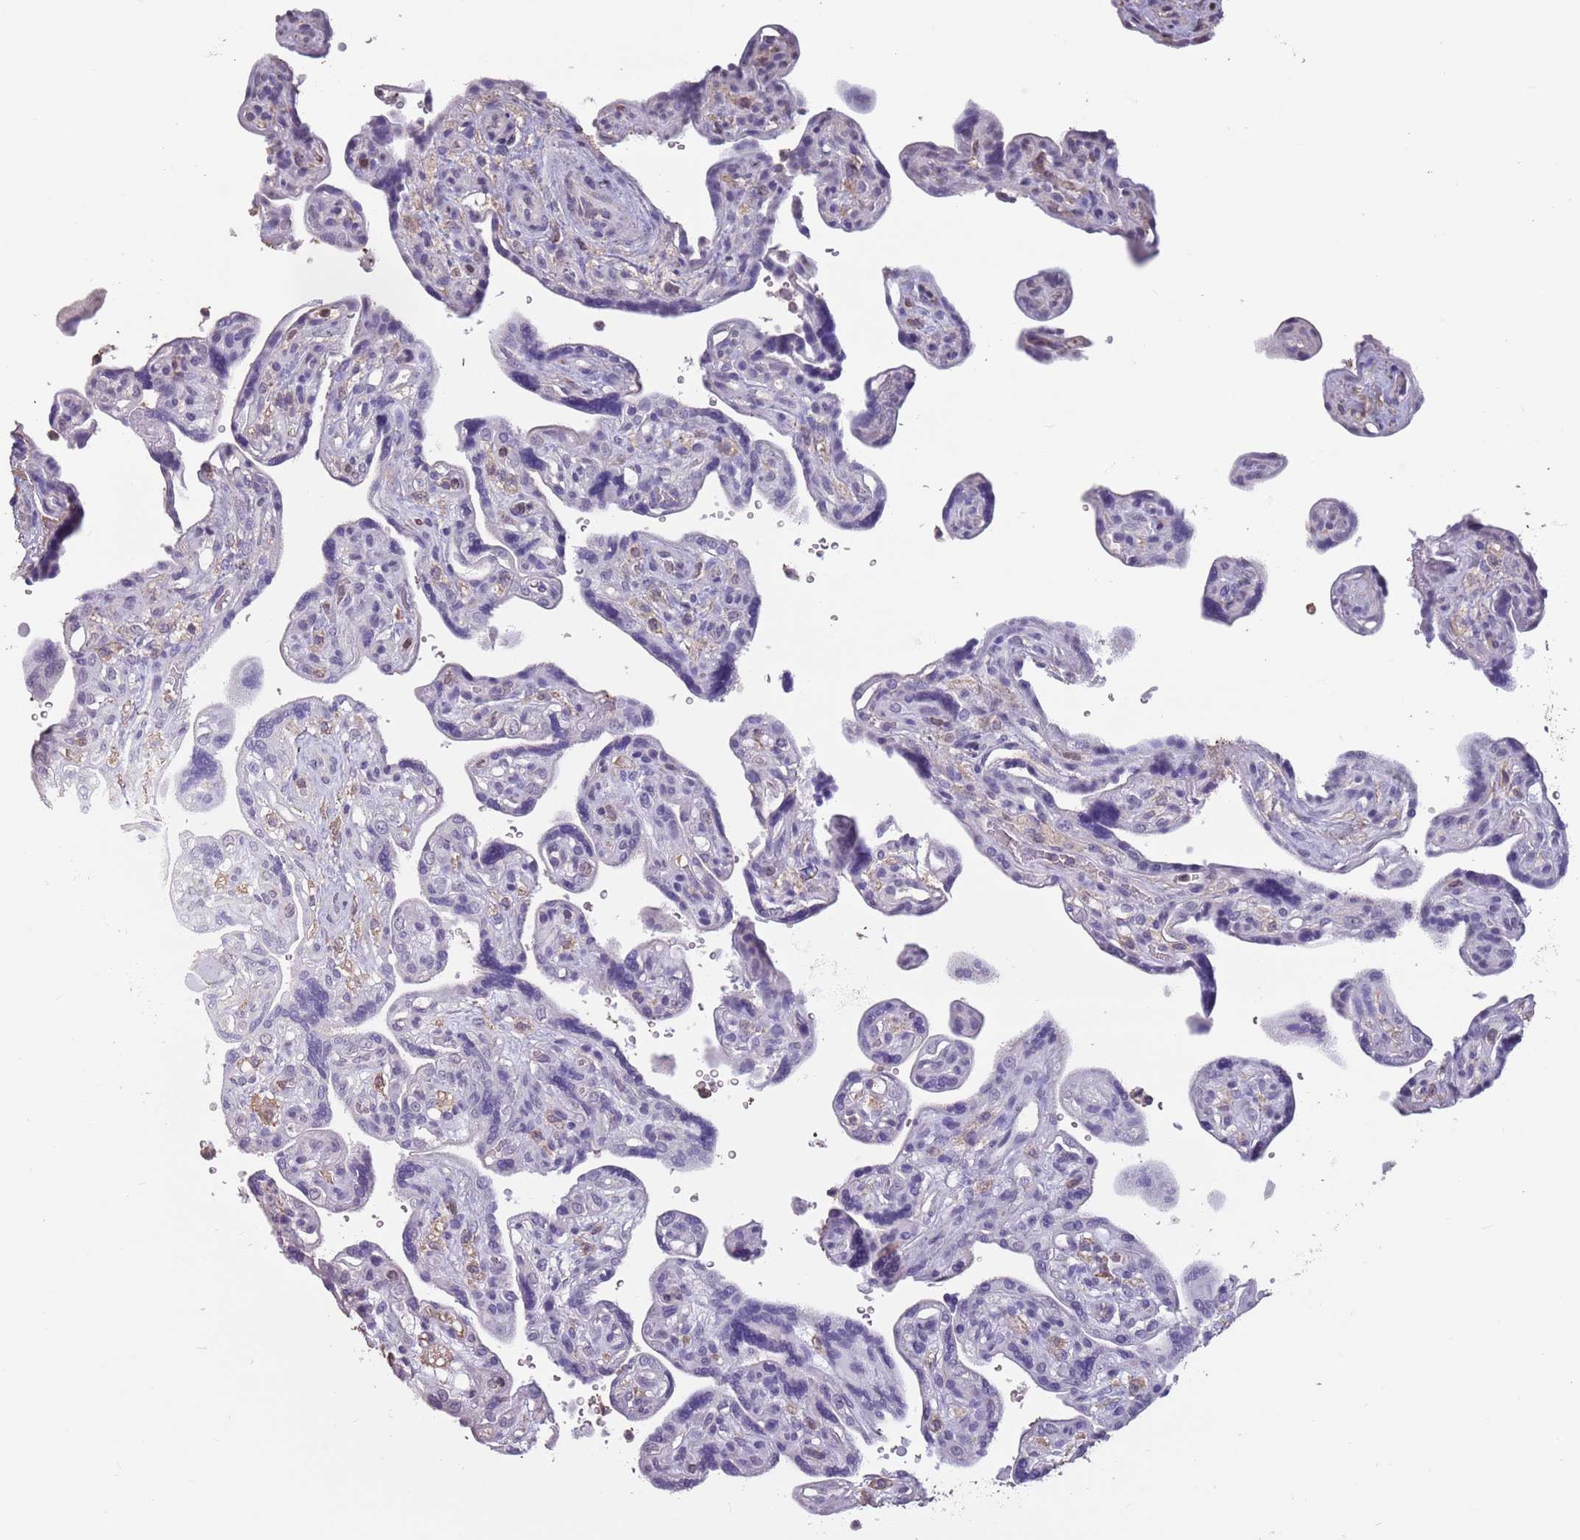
{"staining": {"intensity": "negative", "quantity": "none", "location": "none"}, "tissue": "placenta", "cell_type": "Trophoblastic cells", "image_type": "normal", "snomed": [{"axis": "morphology", "description": "Normal tissue, NOS"}, {"axis": "topography", "description": "Placenta"}], "caption": "The micrograph reveals no significant staining in trophoblastic cells of placenta.", "gene": "SUN5", "patient": {"sex": "female", "age": 39}}